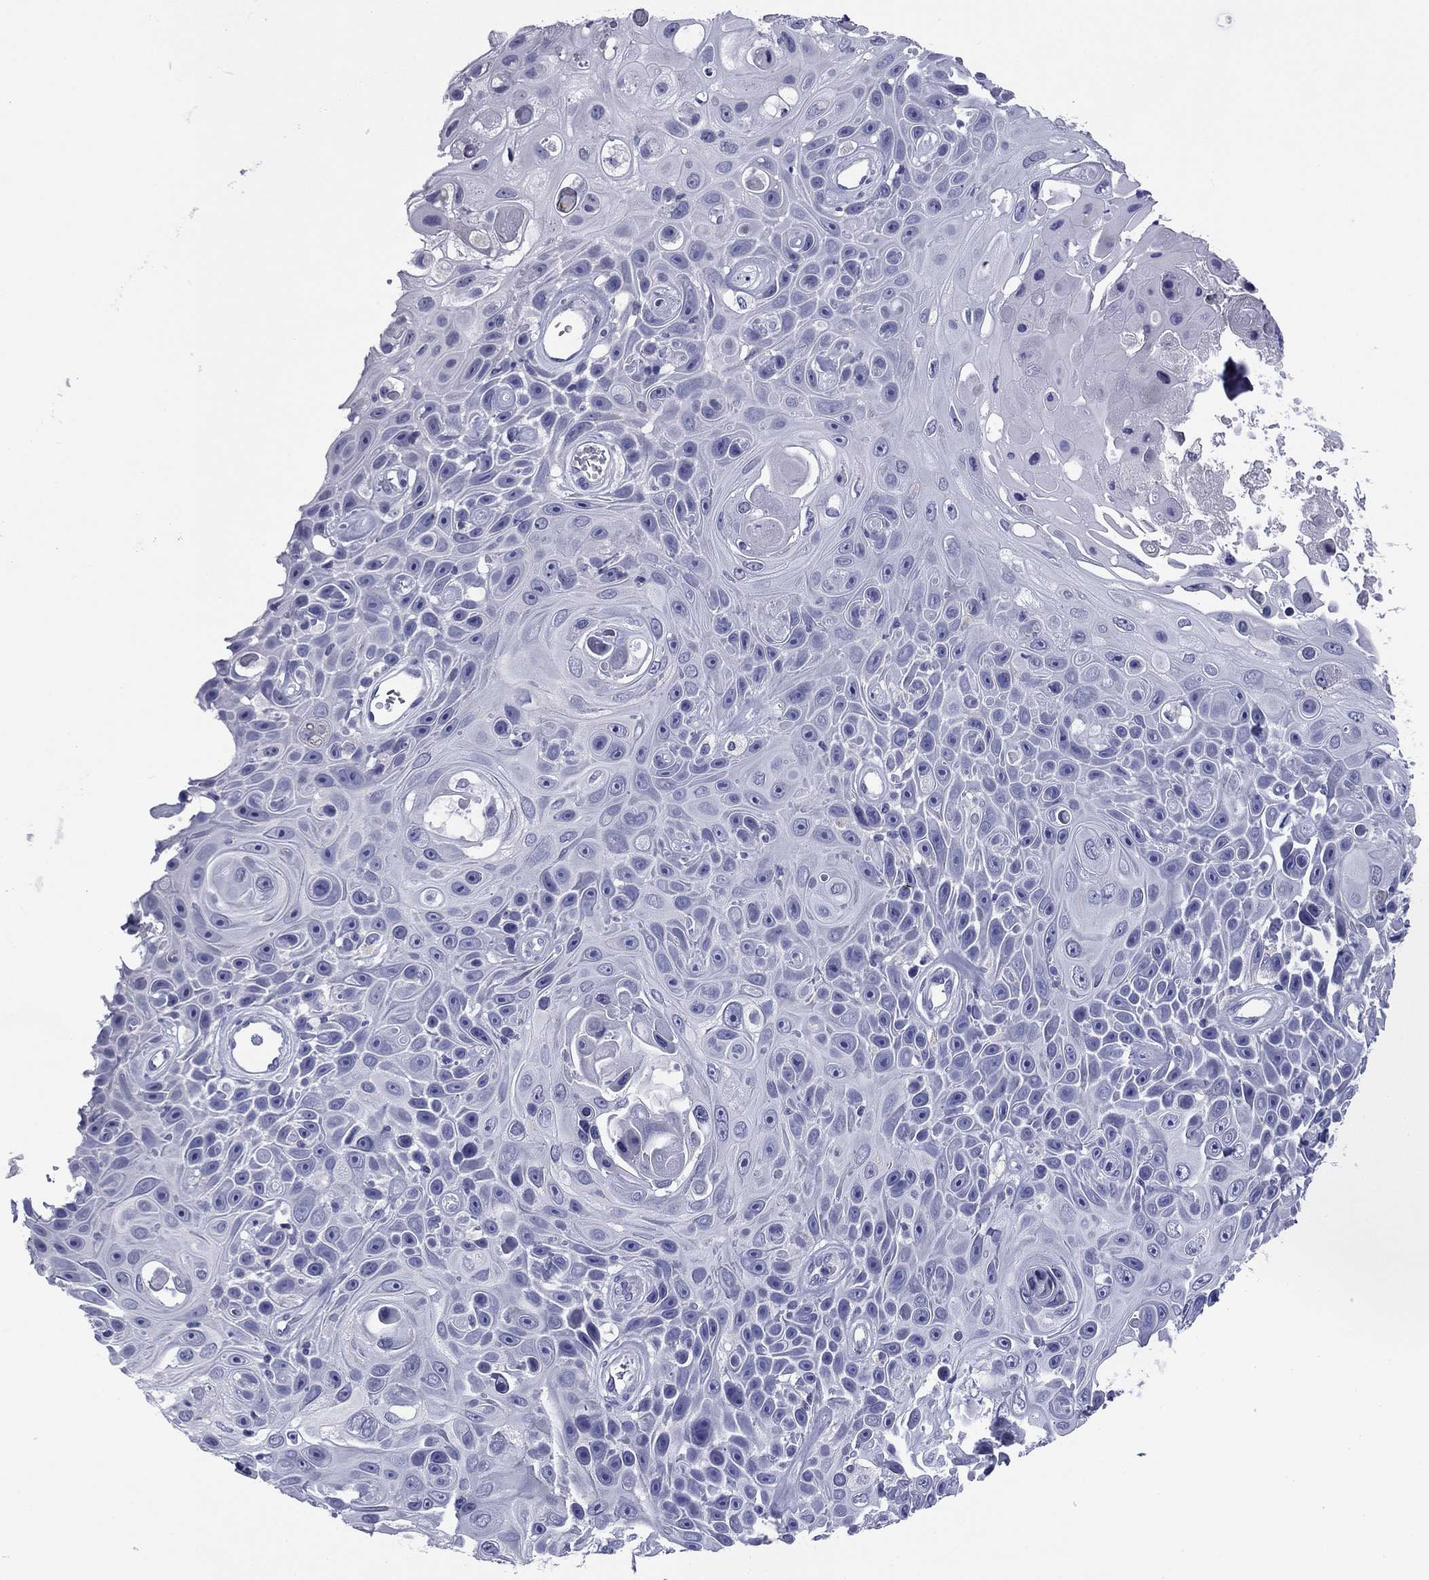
{"staining": {"intensity": "negative", "quantity": "none", "location": "none"}, "tissue": "skin cancer", "cell_type": "Tumor cells", "image_type": "cancer", "snomed": [{"axis": "morphology", "description": "Squamous cell carcinoma, NOS"}, {"axis": "topography", "description": "Skin"}], "caption": "The IHC photomicrograph has no significant staining in tumor cells of squamous cell carcinoma (skin) tissue. (Brightfield microscopy of DAB immunohistochemistry (IHC) at high magnification).", "gene": "ABCC2", "patient": {"sex": "male", "age": 82}}